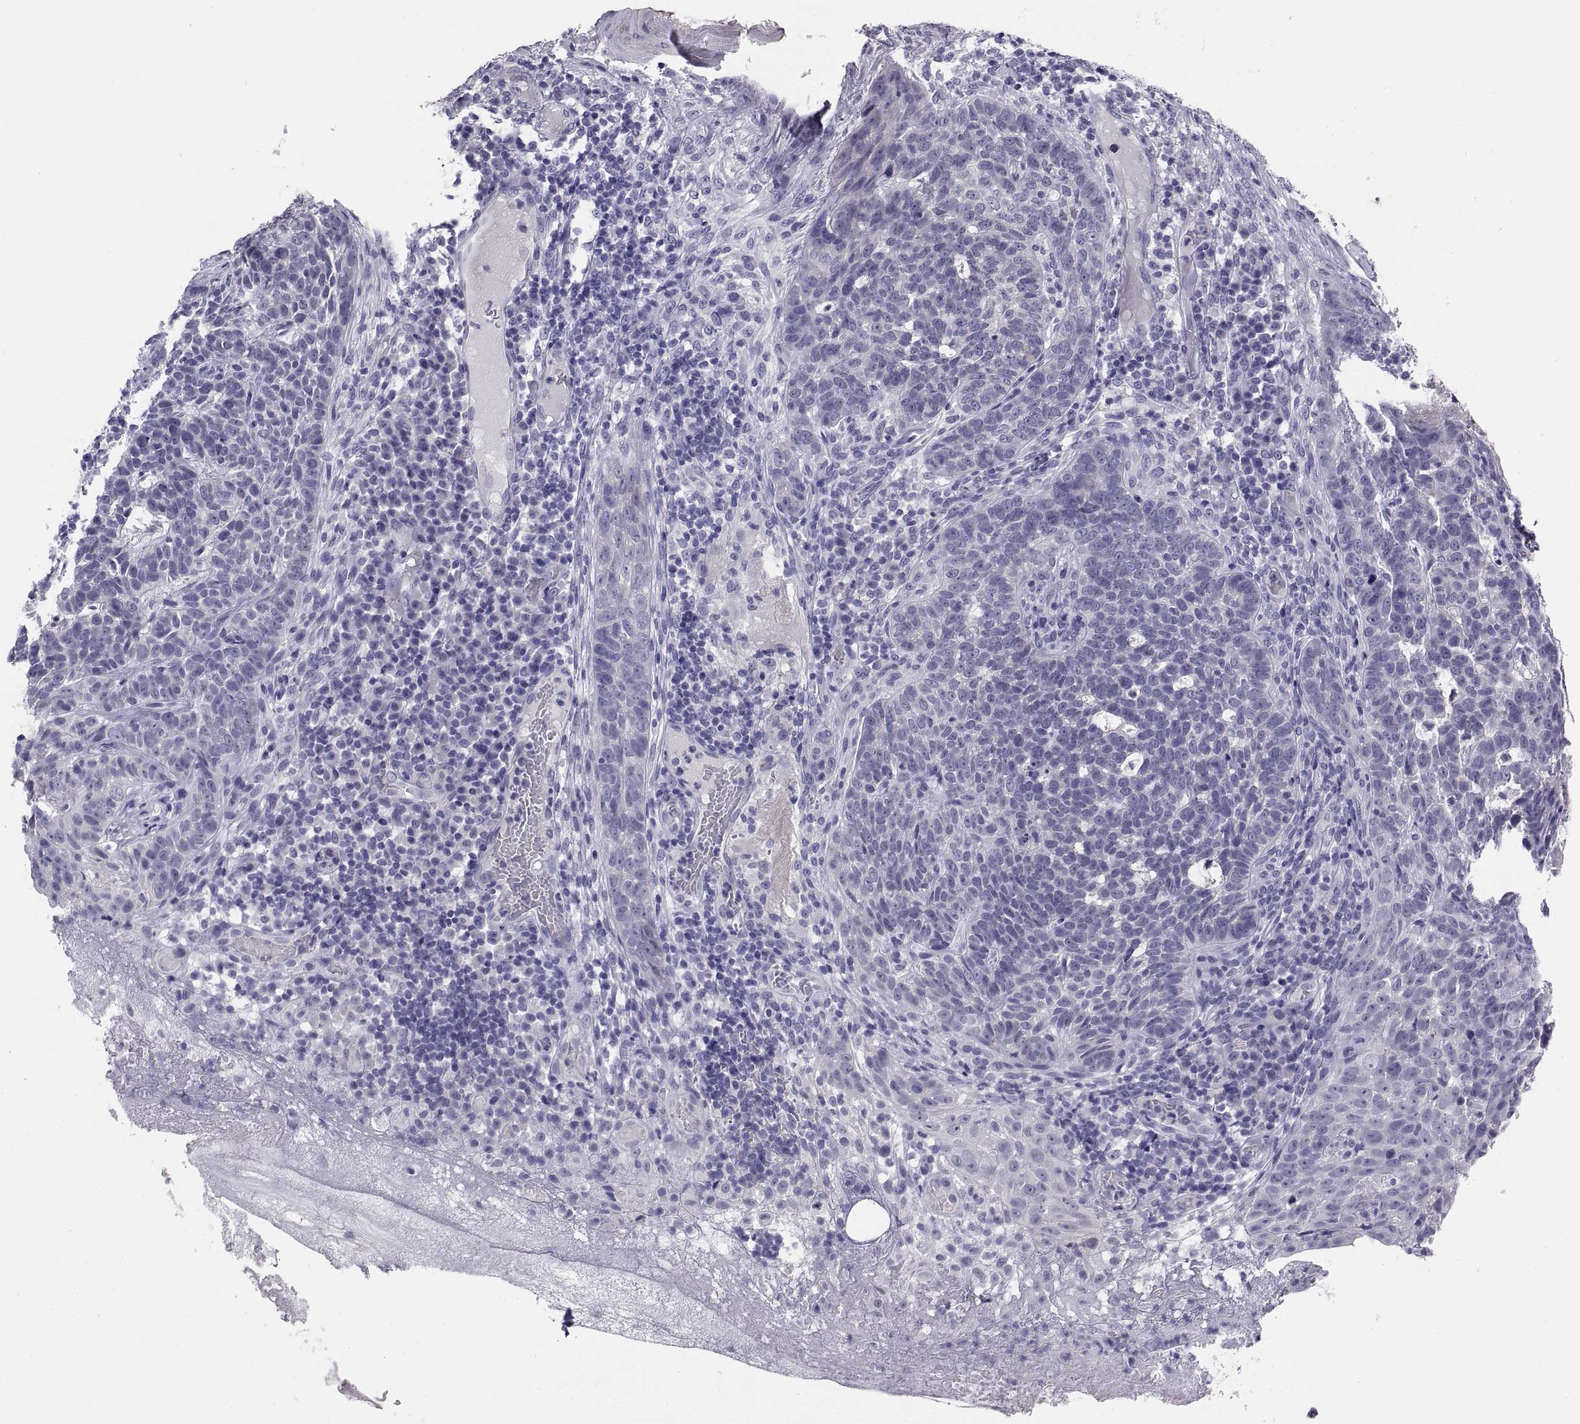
{"staining": {"intensity": "negative", "quantity": "none", "location": "none"}, "tissue": "skin cancer", "cell_type": "Tumor cells", "image_type": "cancer", "snomed": [{"axis": "morphology", "description": "Basal cell carcinoma"}, {"axis": "topography", "description": "Skin"}], "caption": "DAB (3,3'-diaminobenzidine) immunohistochemical staining of skin basal cell carcinoma shows no significant staining in tumor cells. The staining was performed using DAB to visualize the protein expression in brown, while the nuclei were stained in blue with hematoxylin (Magnification: 20x).", "gene": "STRC", "patient": {"sex": "female", "age": 69}}